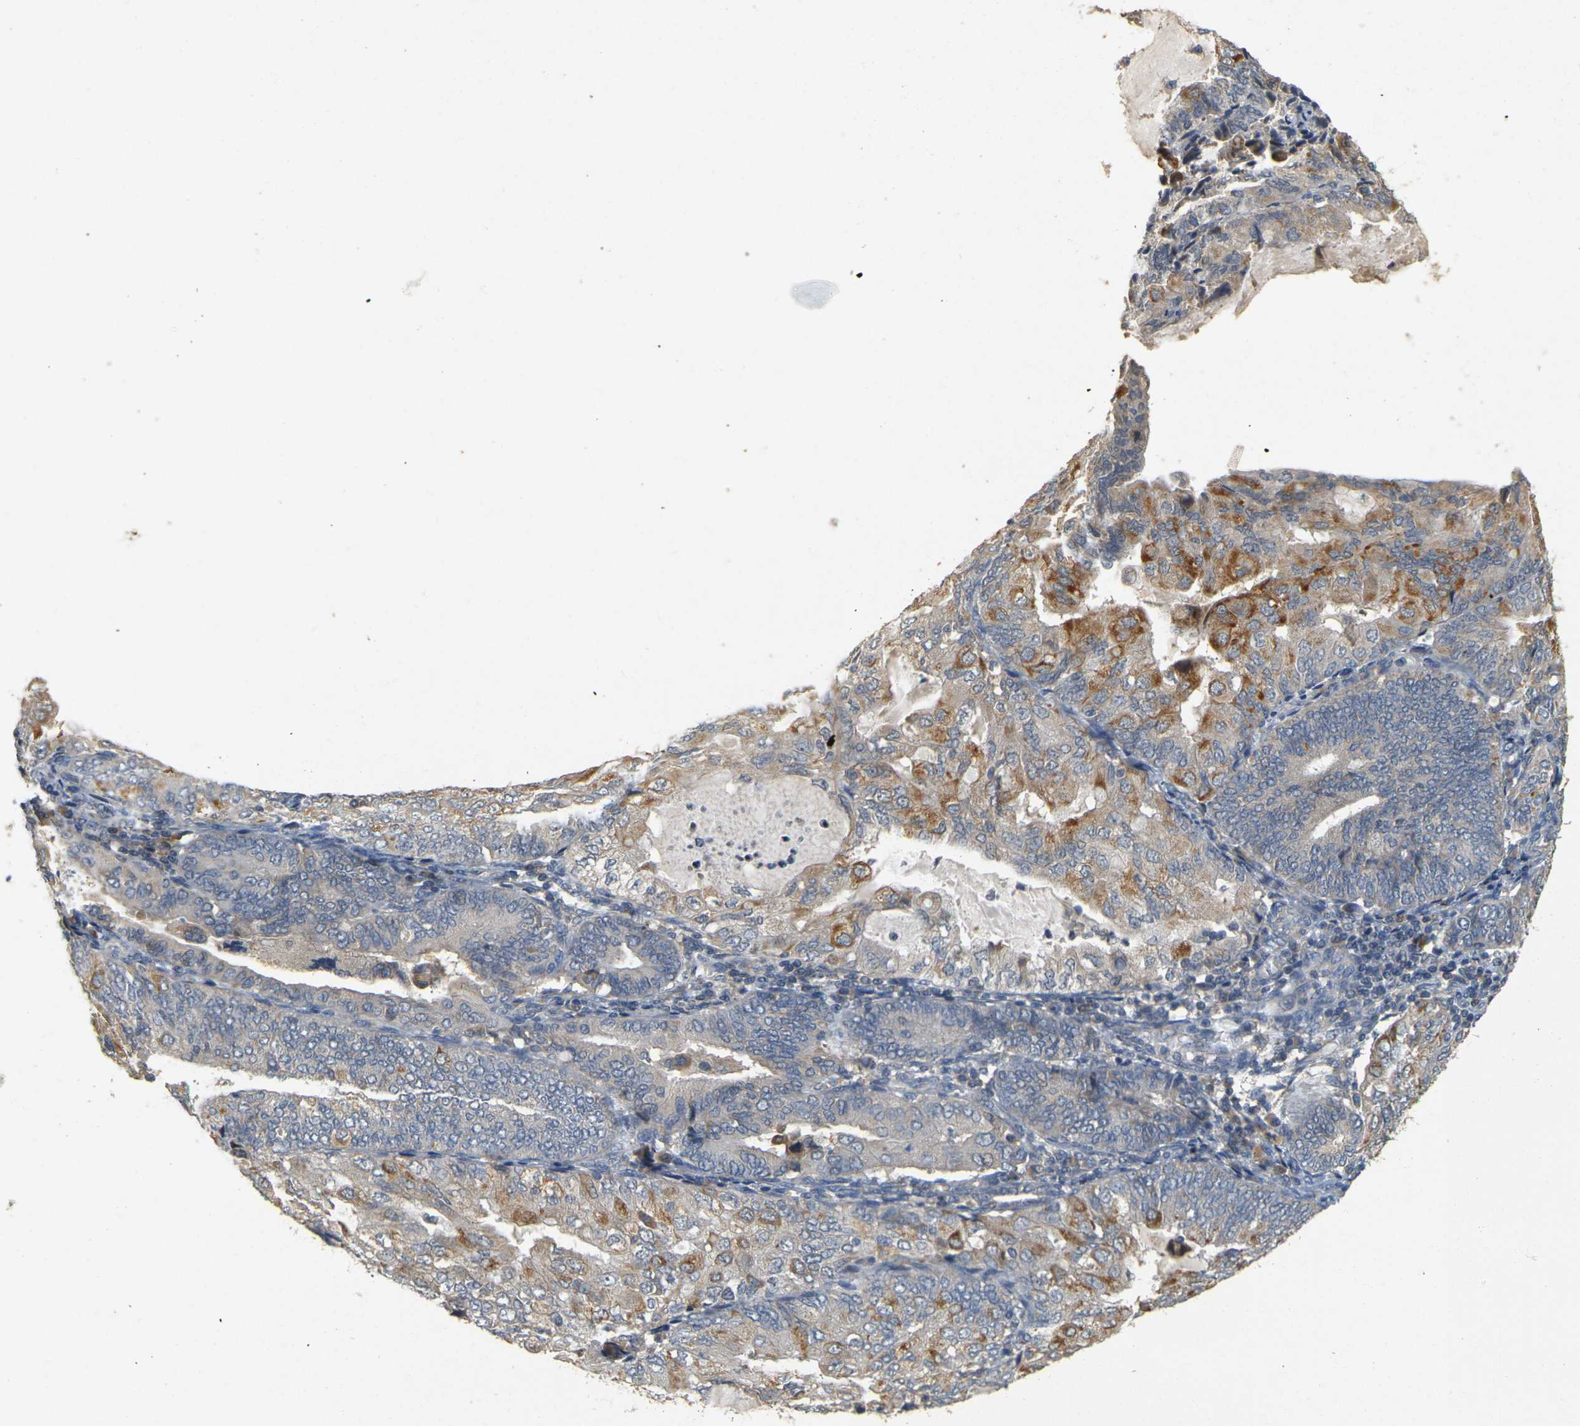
{"staining": {"intensity": "moderate", "quantity": "25%-75%", "location": "cytoplasmic/membranous"}, "tissue": "endometrial cancer", "cell_type": "Tumor cells", "image_type": "cancer", "snomed": [{"axis": "morphology", "description": "Adenocarcinoma, NOS"}, {"axis": "topography", "description": "Endometrium"}], "caption": "Human endometrial cancer (adenocarcinoma) stained with a brown dye exhibits moderate cytoplasmic/membranous positive expression in about 25%-75% of tumor cells.", "gene": "GDAP1", "patient": {"sex": "female", "age": 81}}